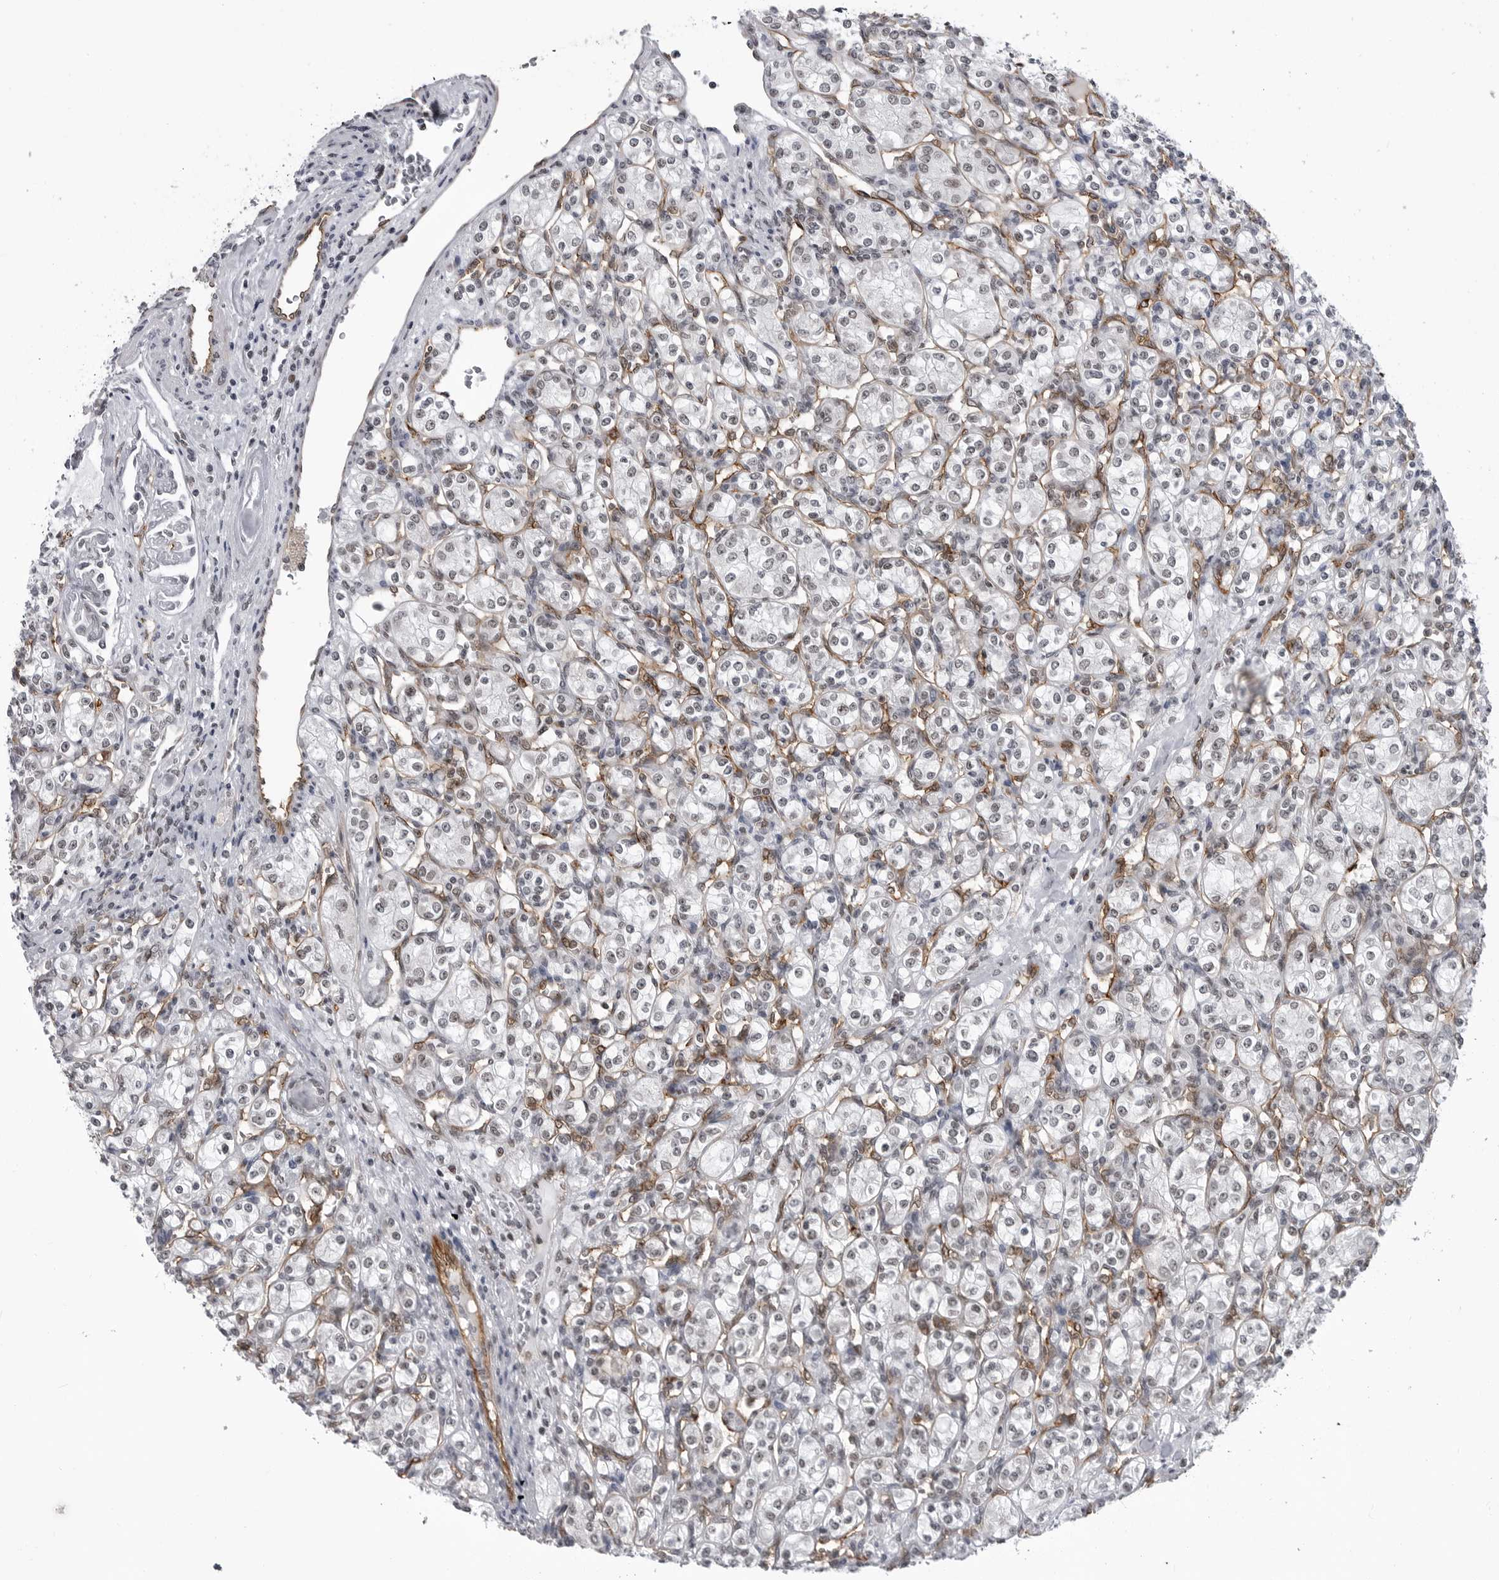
{"staining": {"intensity": "weak", "quantity": "<25%", "location": "nuclear"}, "tissue": "renal cancer", "cell_type": "Tumor cells", "image_type": "cancer", "snomed": [{"axis": "morphology", "description": "Adenocarcinoma, NOS"}, {"axis": "topography", "description": "Kidney"}], "caption": "A high-resolution micrograph shows immunohistochemistry staining of renal cancer, which reveals no significant expression in tumor cells.", "gene": "RNF26", "patient": {"sex": "male", "age": 77}}